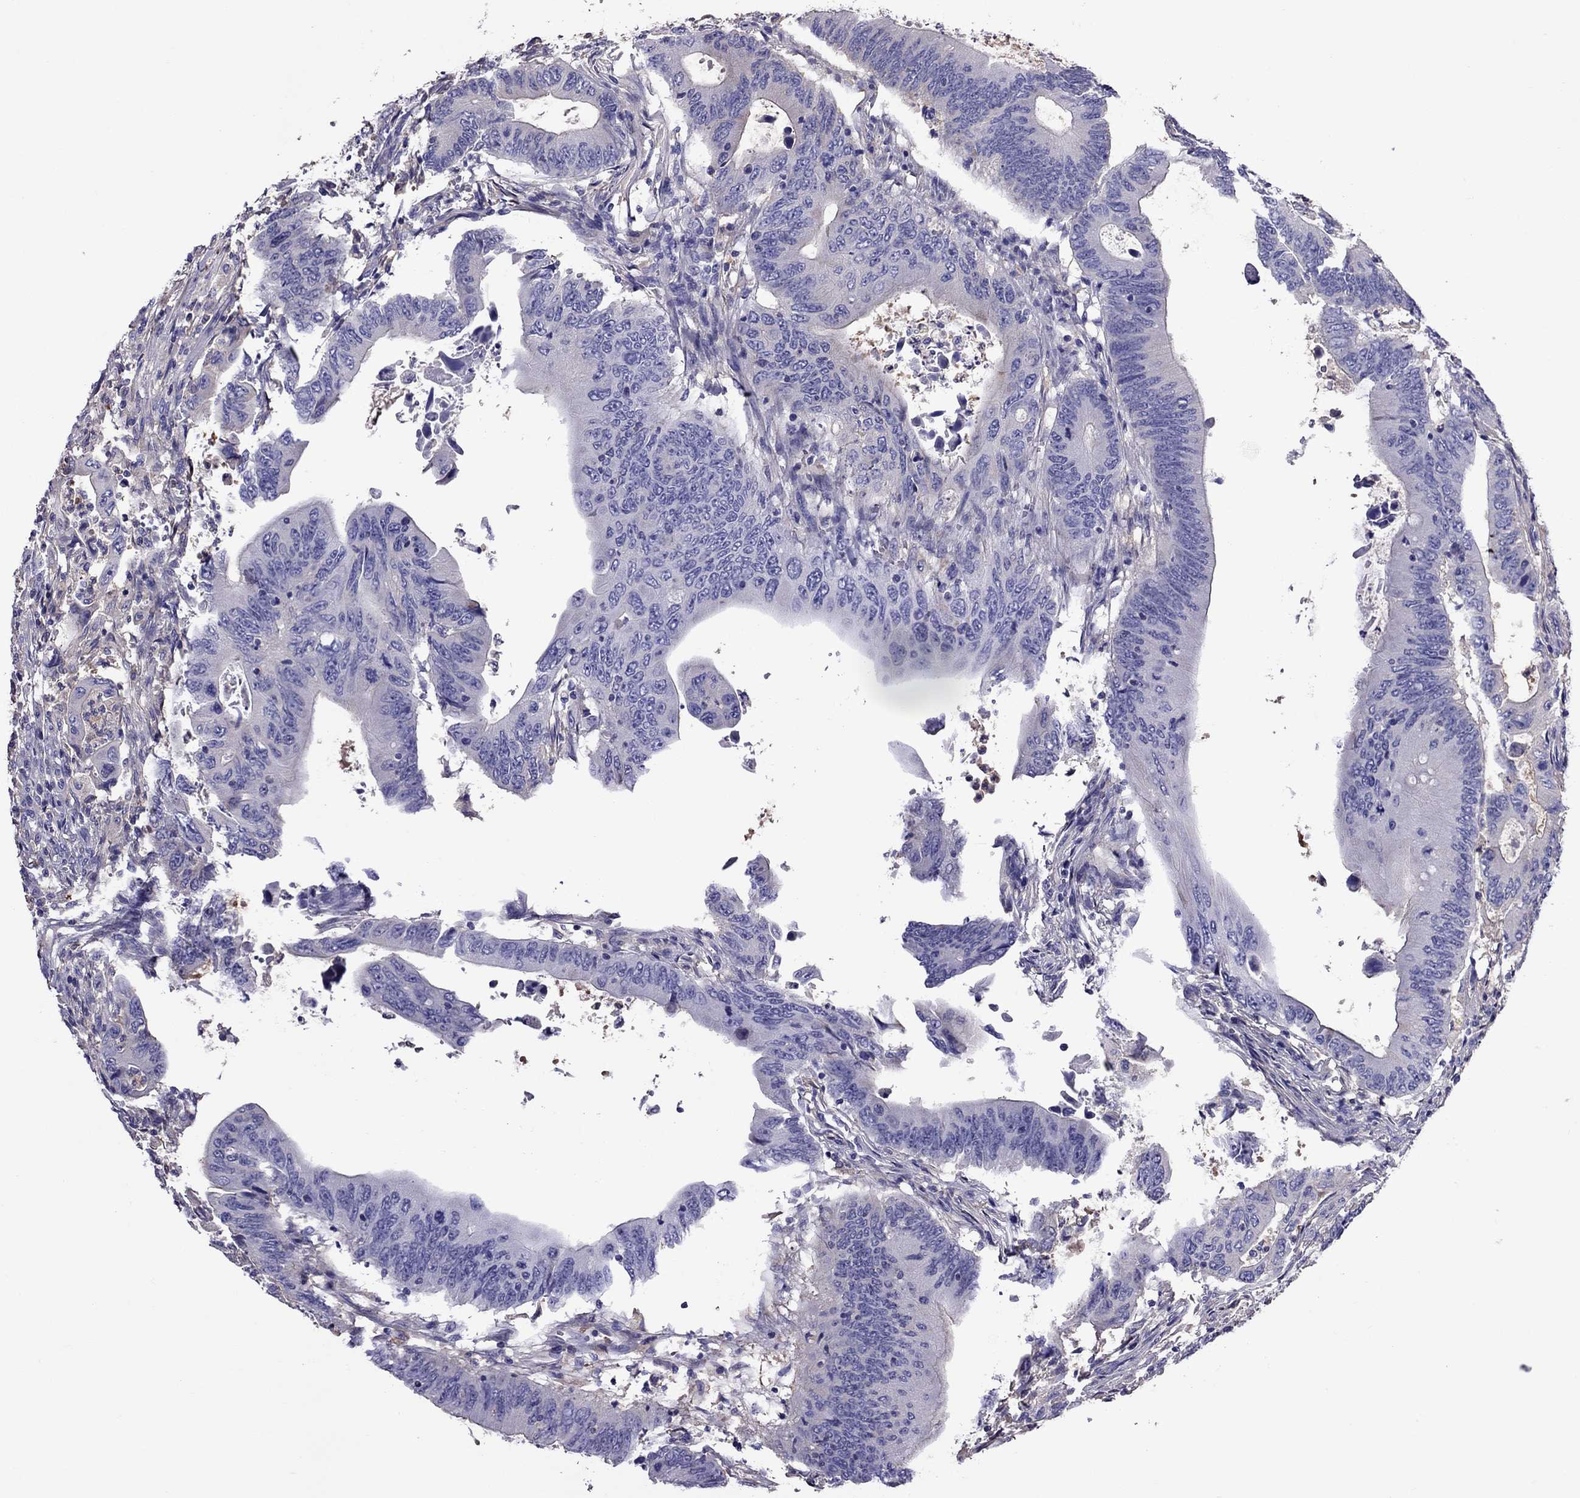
{"staining": {"intensity": "negative", "quantity": "none", "location": "none"}, "tissue": "colorectal cancer", "cell_type": "Tumor cells", "image_type": "cancer", "snomed": [{"axis": "morphology", "description": "Adenocarcinoma, NOS"}, {"axis": "topography", "description": "Colon"}], "caption": "Colorectal adenocarcinoma was stained to show a protein in brown. There is no significant positivity in tumor cells. (DAB (3,3'-diaminobenzidine) IHC with hematoxylin counter stain).", "gene": "TEX22", "patient": {"sex": "female", "age": 90}}